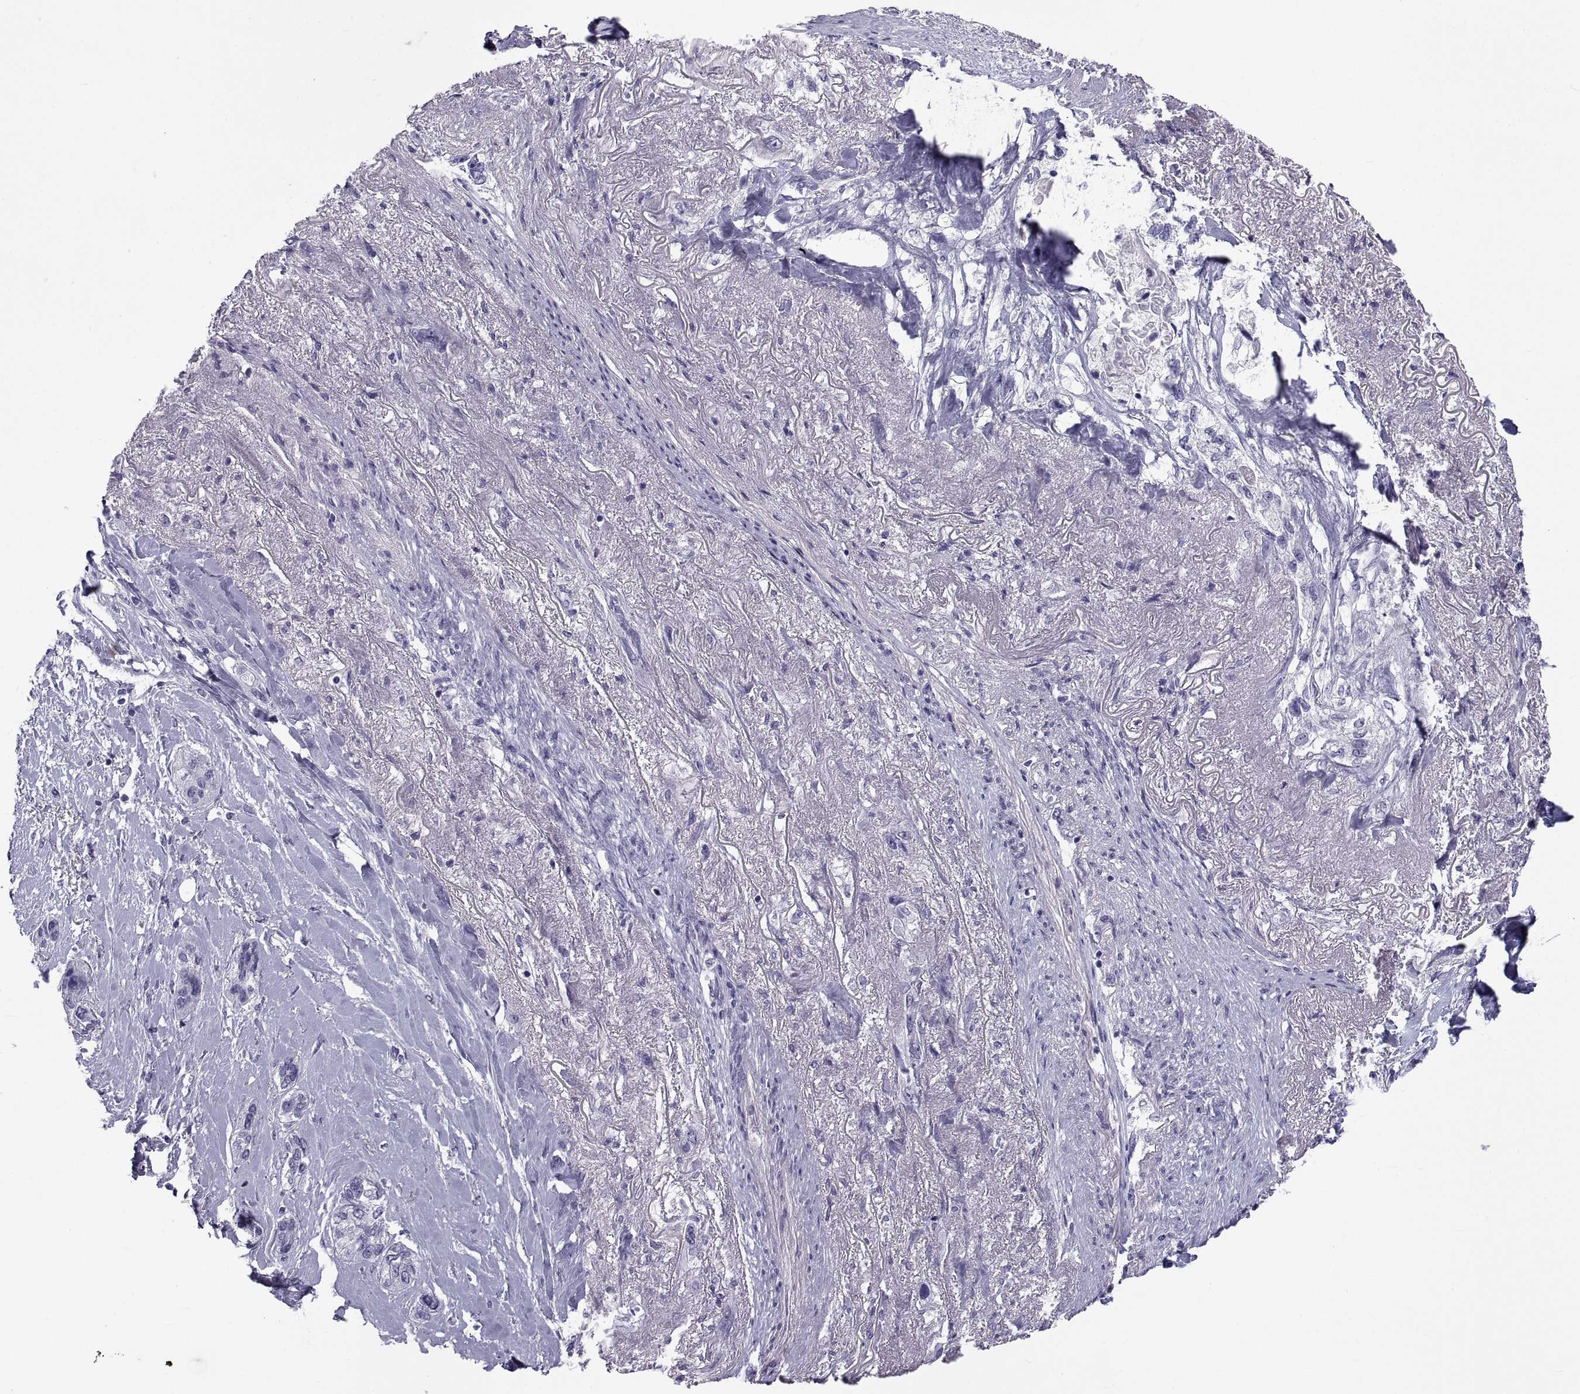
{"staining": {"intensity": "negative", "quantity": "none", "location": "none"}, "tissue": "lung cancer", "cell_type": "Tumor cells", "image_type": "cancer", "snomed": [{"axis": "morphology", "description": "Squamous cell carcinoma, NOS"}, {"axis": "topography", "description": "Lung"}], "caption": "This is a photomicrograph of IHC staining of lung cancer (squamous cell carcinoma), which shows no positivity in tumor cells. (Brightfield microscopy of DAB IHC at high magnification).", "gene": "NPTX2", "patient": {"sex": "female", "age": 70}}